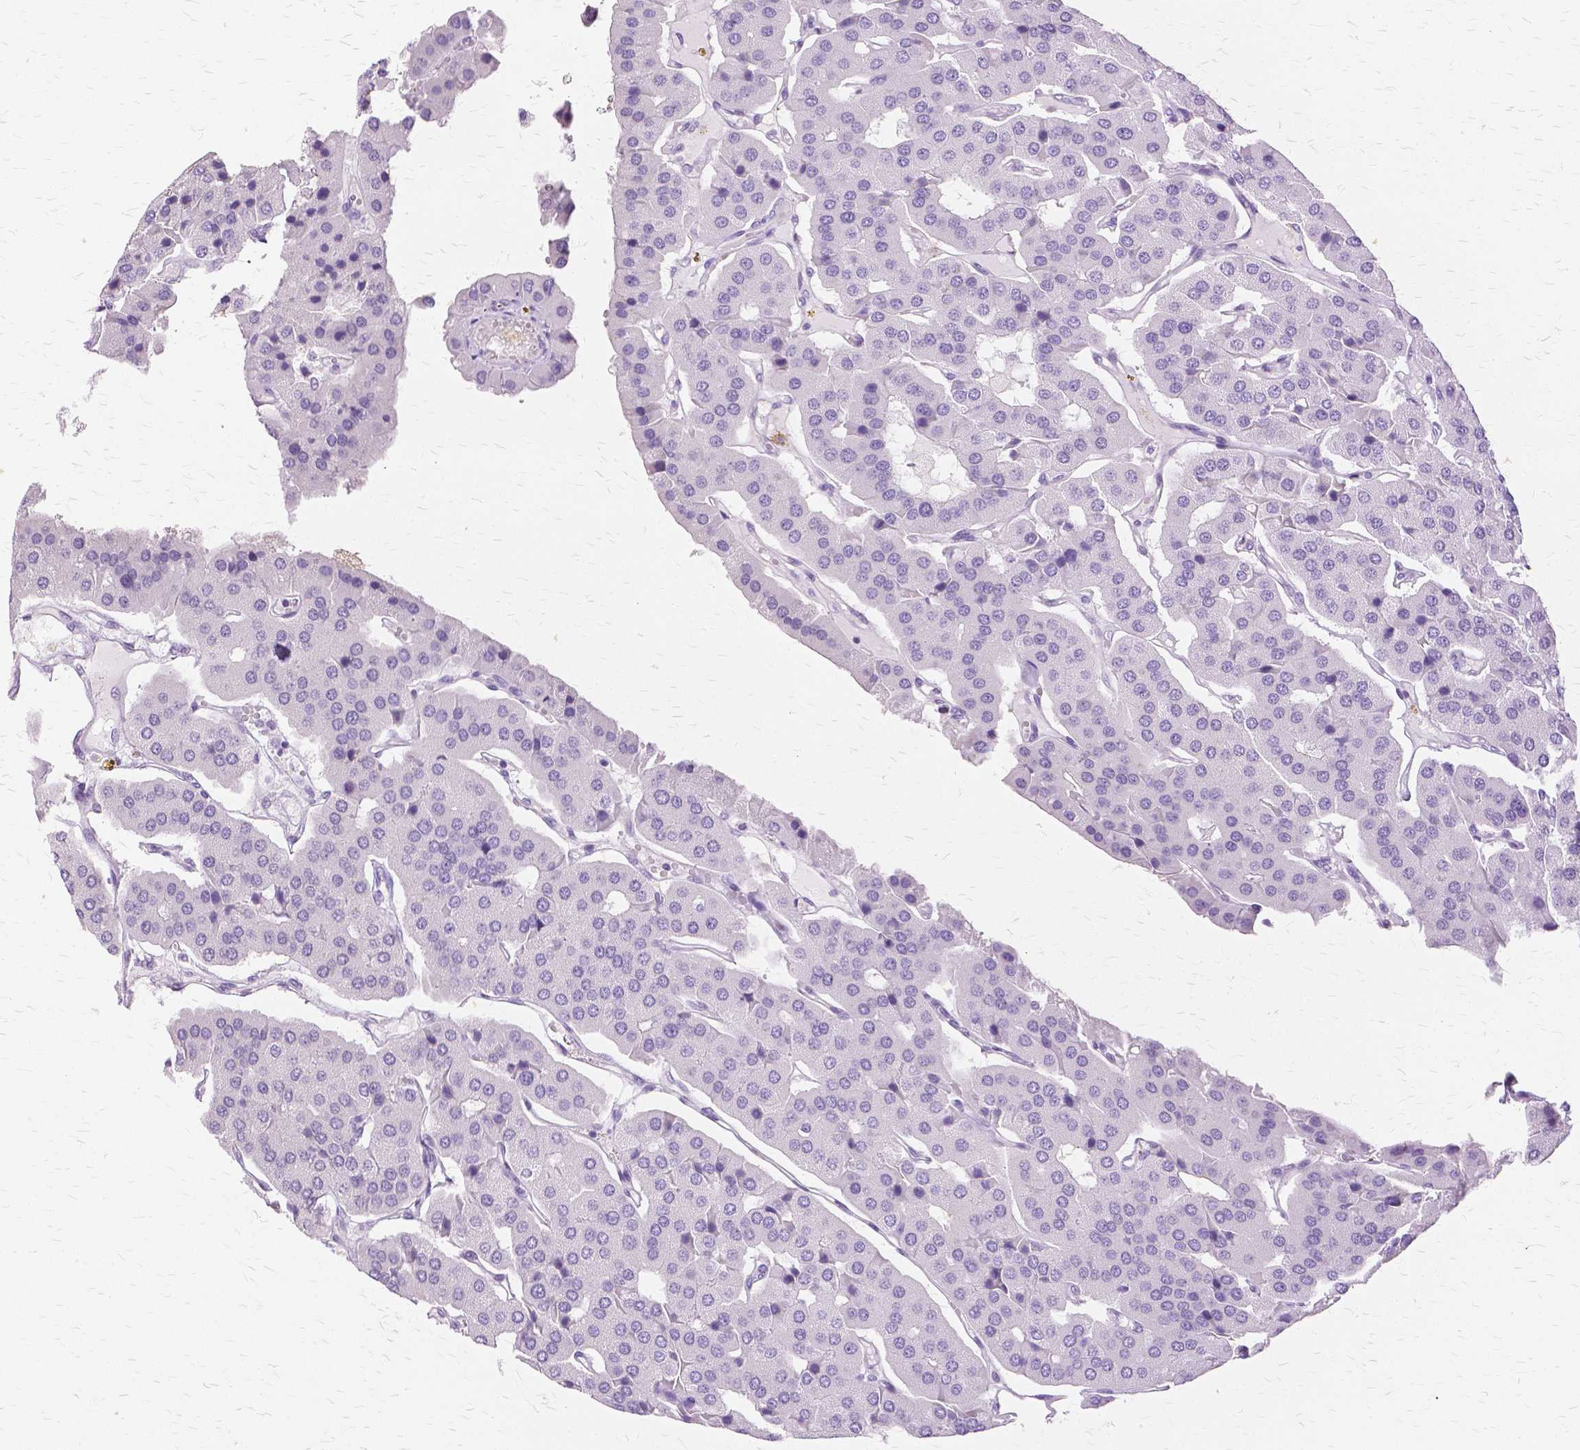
{"staining": {"intensity": "negative", "quantity": "none", "location": "none"}, "tissue": "parathyroid gland", "cell_type": "Glandular cells", "image_type": "normal", "snomed": [{"axis": "morphology", "description": "Normal tissue, NOS"}, {"axis": "morphology", "description": "Adenoma, NOS"}, {"axis": "topography", "description": "Parathyroid gland"}], "caption": "Immunohistochemistry of normal parathyroid gland shows no staining in glandular cells. (Stains: DAB IHC with hematoxylin counter stain, Microscopy: brightfield microscopy at high magnification).", "gene": "TGM1", "patient": {"sex": "female", "age": 86}}